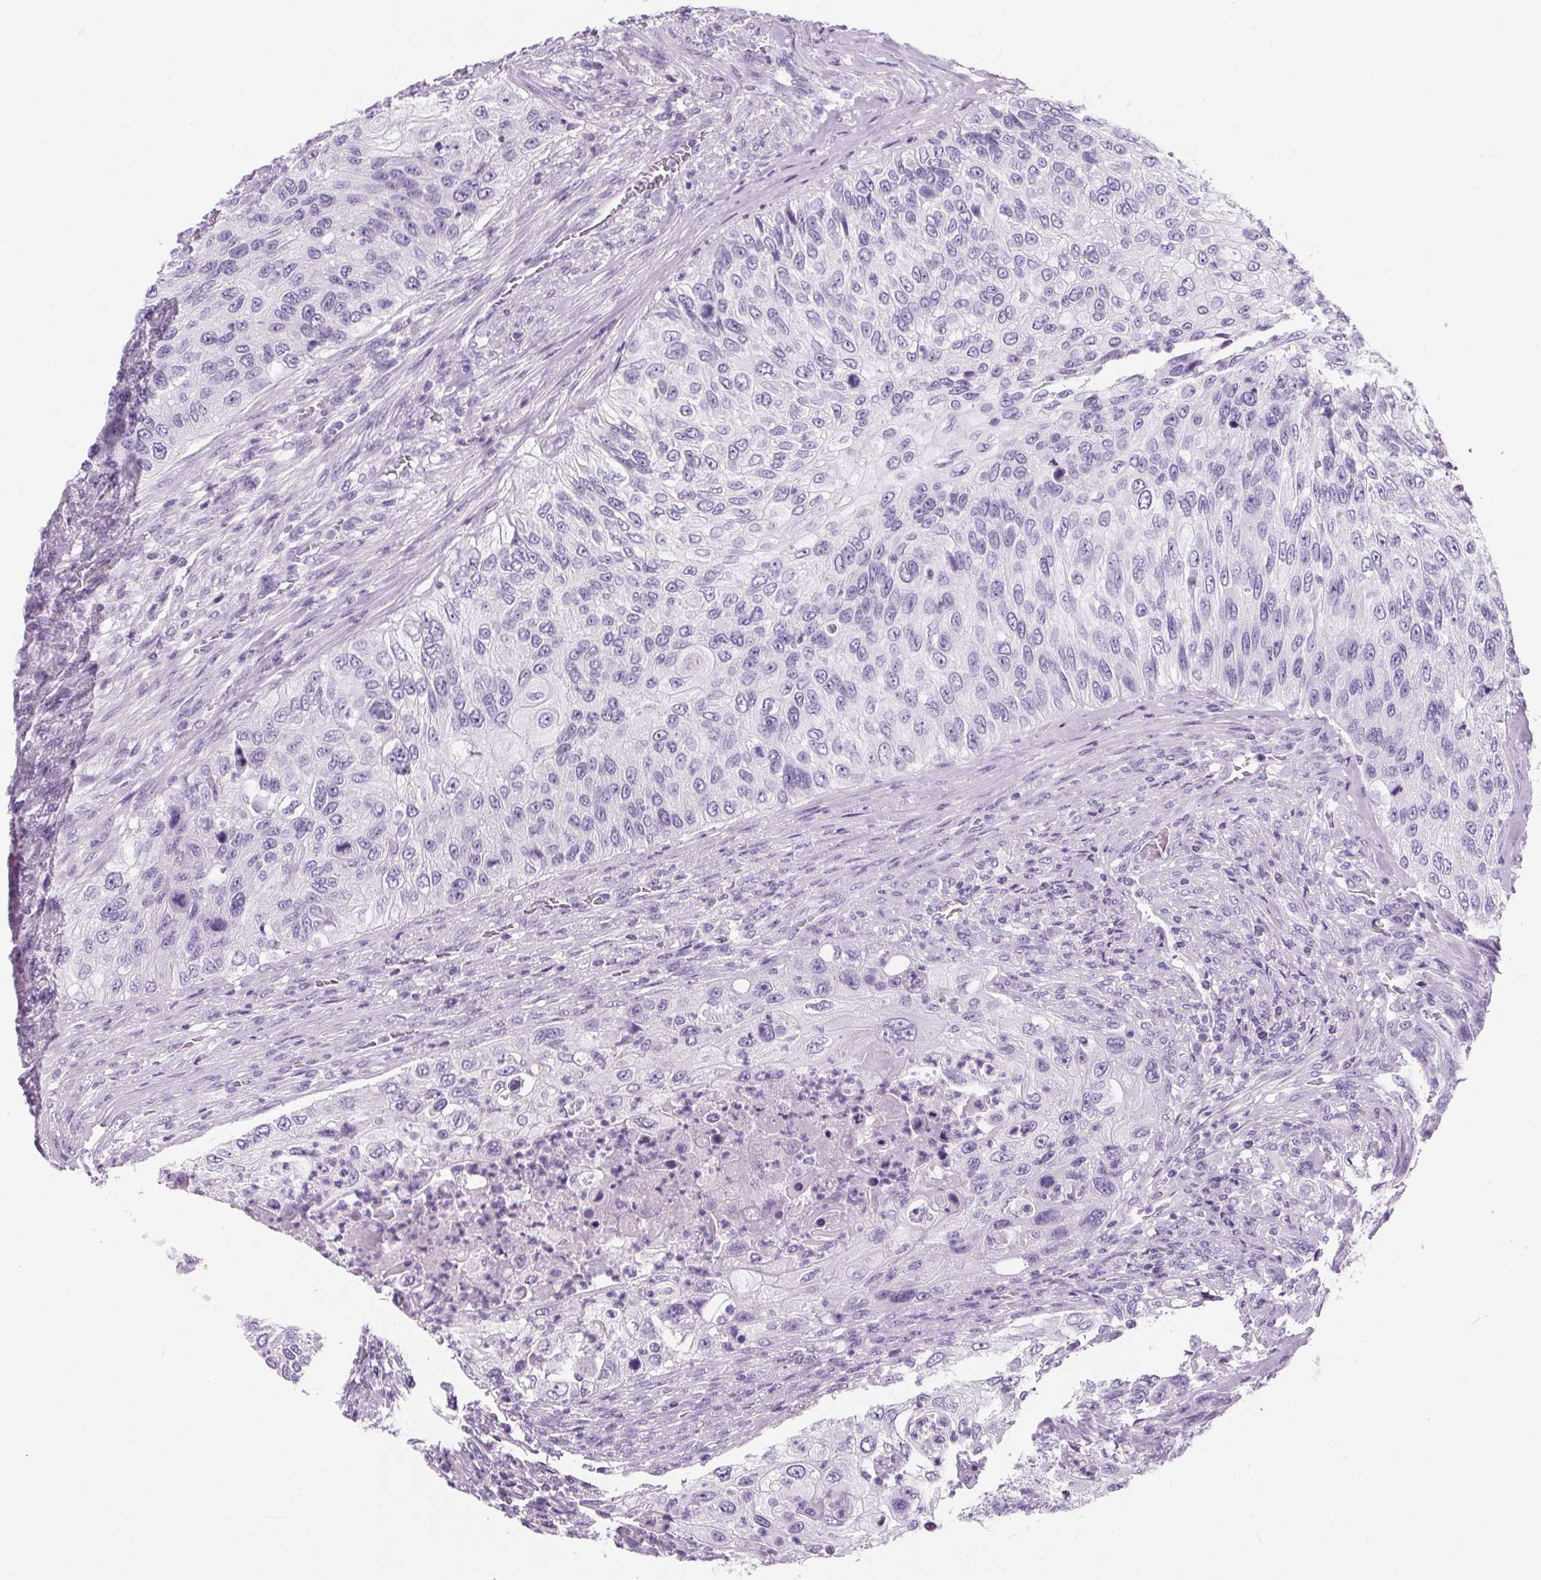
{"staining": {"intensity": "negative", "quantity": "none", "location": "none"}, "tissue": "urothelial cancer", "cell_type": "Tumor cells", "image_type": "cancer", "snomed": [{"axis": "morphology", "description": "Urothelial carcinoma, High grade"}, {"axis": "topography", "description": "Urinary bladder"}], "caption": "This is a image of immunohistochemistry staining of high-grade urothelial carcinoma, which shows no positivity in tumor cells. (DAB immunohistochemistry (IHC) with hematoxylin counter stain).", "gene": "ADRB1", "patient": {"sex": "female", "age": 60}}